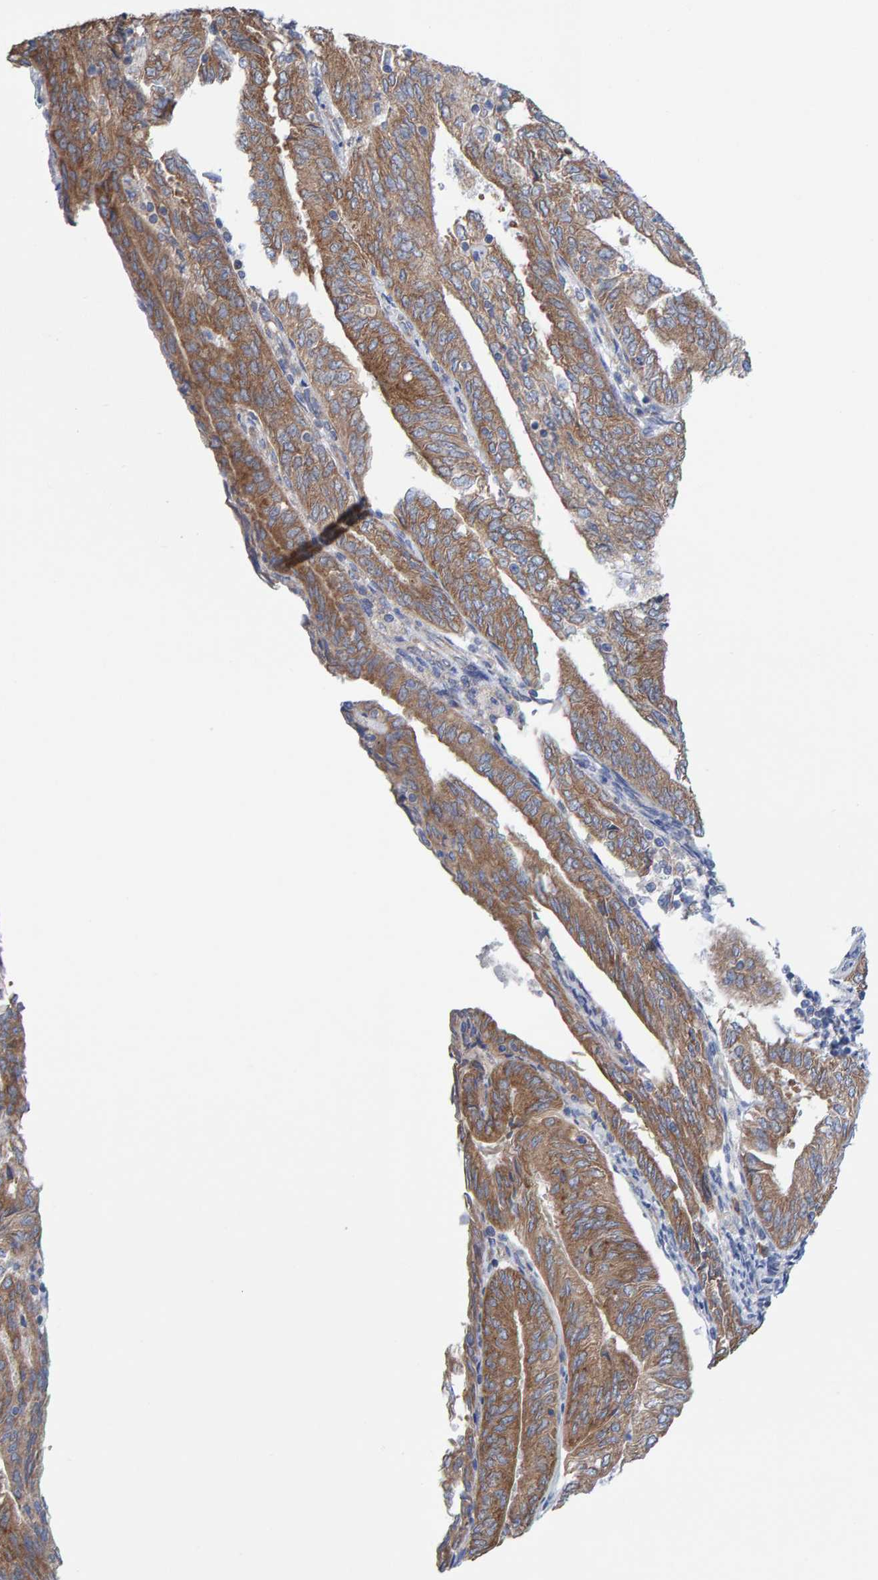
{"staining": {"intensity": "moderate", "quantity": ">75%", "location": "cytoplasmic/membranous"}, "tissue": "endometrial cancer", "cell_type": "Tumor cells", "image_type": "cancer", "snomed": [{"axis": "morphology", "description": "Adenocarcinoma, NOS"}, {"axis": "topography", "description": "Endometrium"}], "caption": "DAB immunohistochemical staining of endometrial adenocarcinoma exhibits moderate cytoplasmic/membranous protein staining in about >75% of tumor cells.", "gene": "CDK5RAP3", "patient": {"sex": "female", "age": 58}}